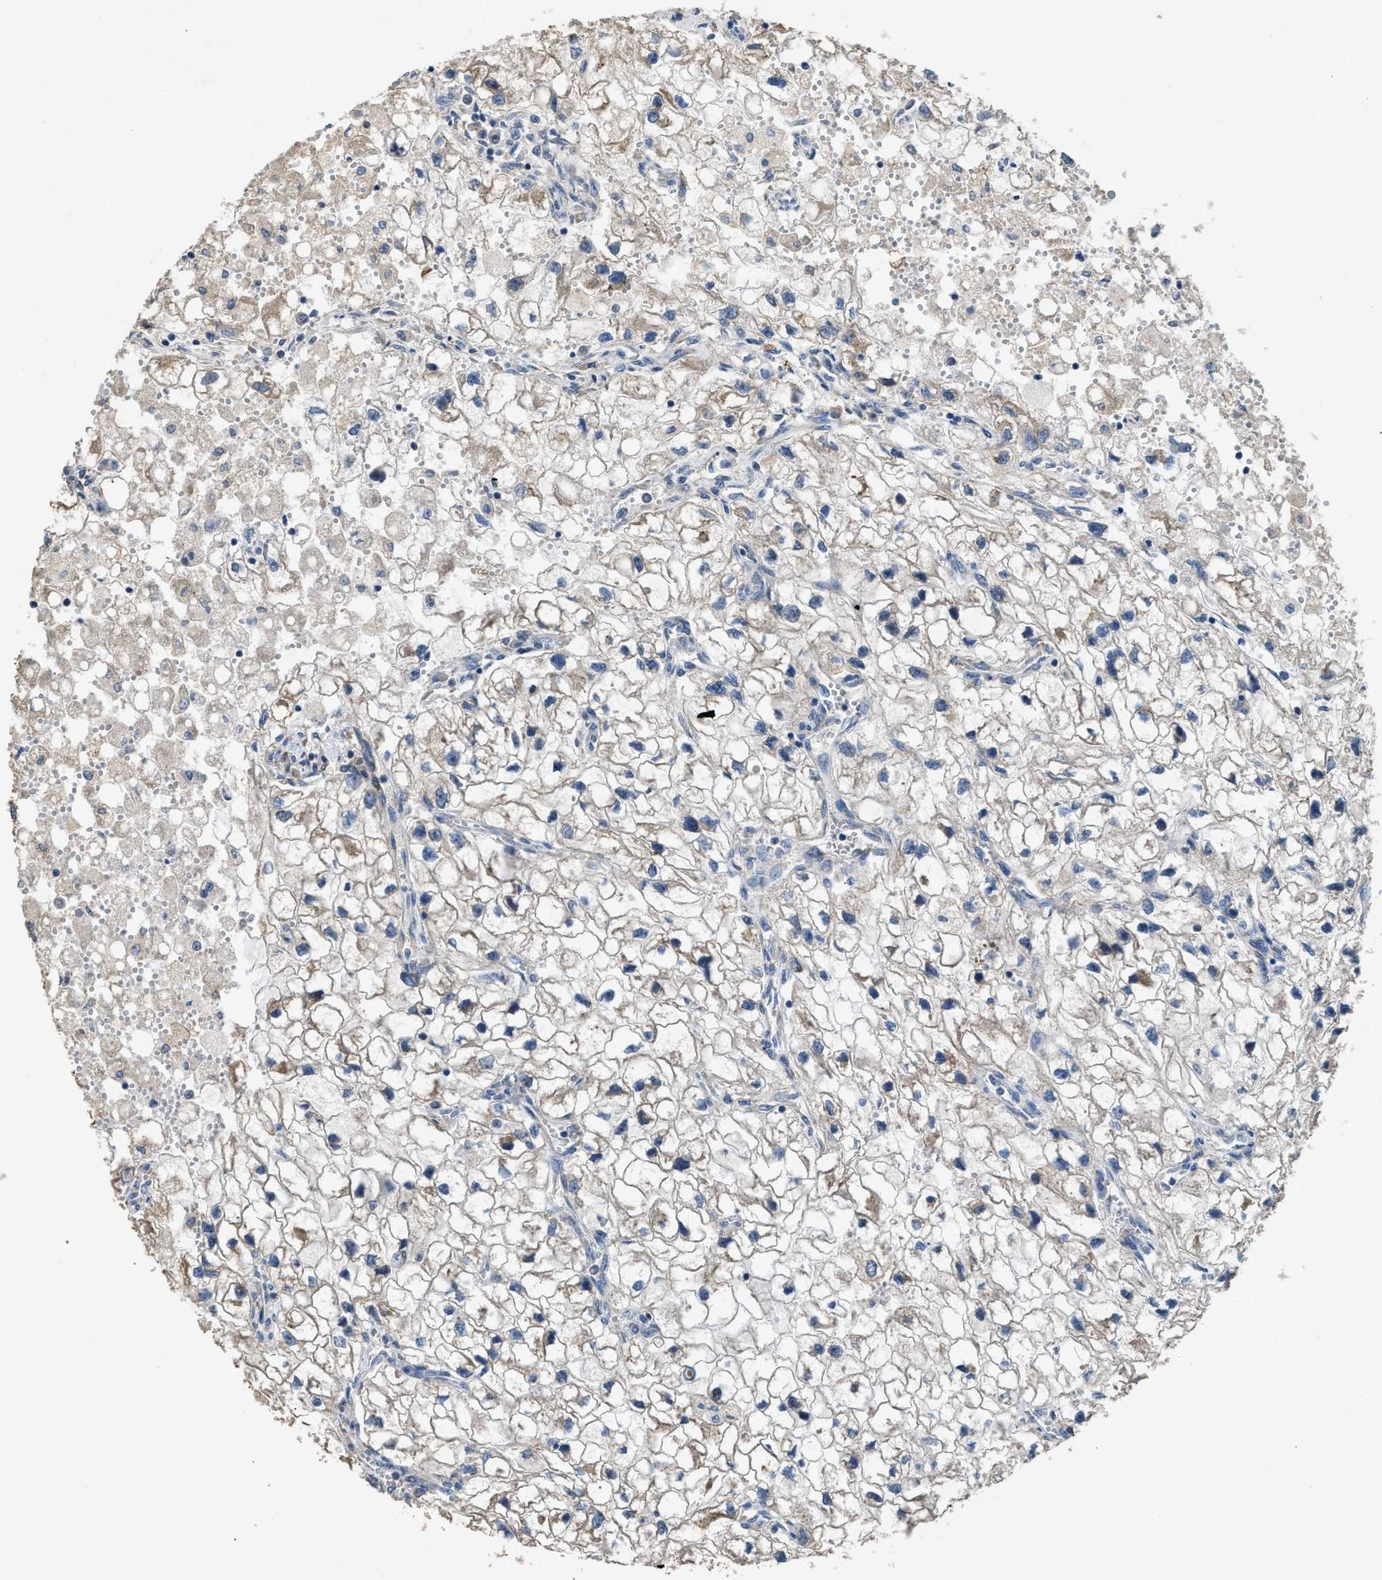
{"staining": {"intensity": "weak", "quantity": "25%-75%", "location": "cytoplasmic/membranous"}, "tissue": "renal cancer", "cell_type": "Tumor cells", "image_type": "cancer", "snomed": [{"axis": "morphology", "description": "Adenocarcinoma, NOS"}, {"axis": "topography", "description": "Kidney"}], "caption": "A brown stain shows weak cytoplasmic/membranous positivity of a protein in renal adenocarcinoma tumor cells.", "gene": "TMEM150A", "patient": {"sex": "female", "age": 70}}